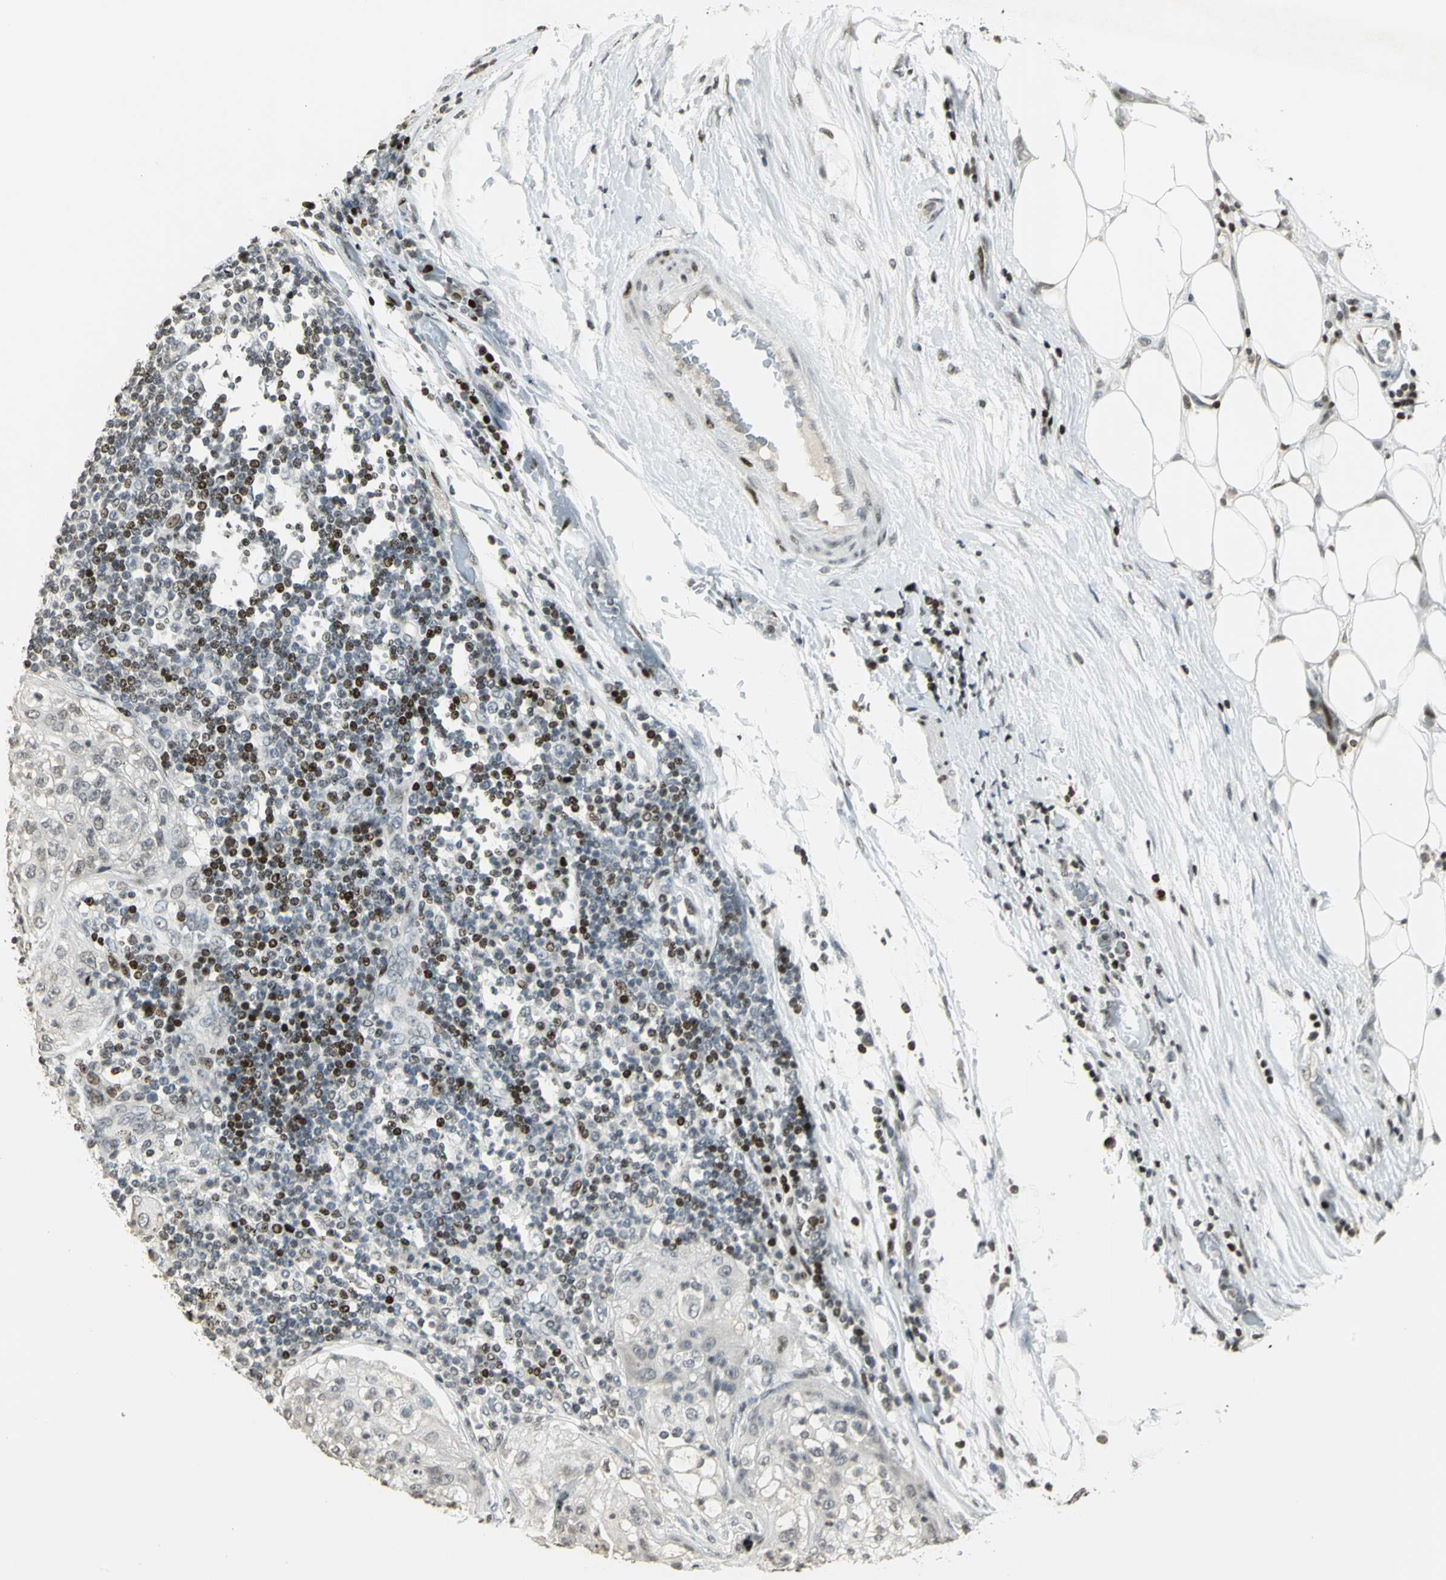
{"staining": {"intensity": "weak", "quantity": "<25%", "location": "nuclear"}, "tissue": "lung cancer", "cell_type": "Tumor cells", "image_type": "cancer", "snomed": [{"axis": "morphology", "description": "Inflammation, NOS"}, {"axis": "morphology", "description": "Squamous cell carcinoma, NOS"}, {"axis": "topography", "description": "Lymph node"}, {"axis": "topography", "description": "Soft tissue"}, {"axis": "topography", "description": "Lung"}], "caption": "DAB (3,3'-diaminobenzidine) immunohistochemical staining of human lung squamous cell carcinoma demonstrates no significant staining in tumor cells.", "gene": "KDM1A", "patient": {"sex": "male", "age": 66}}